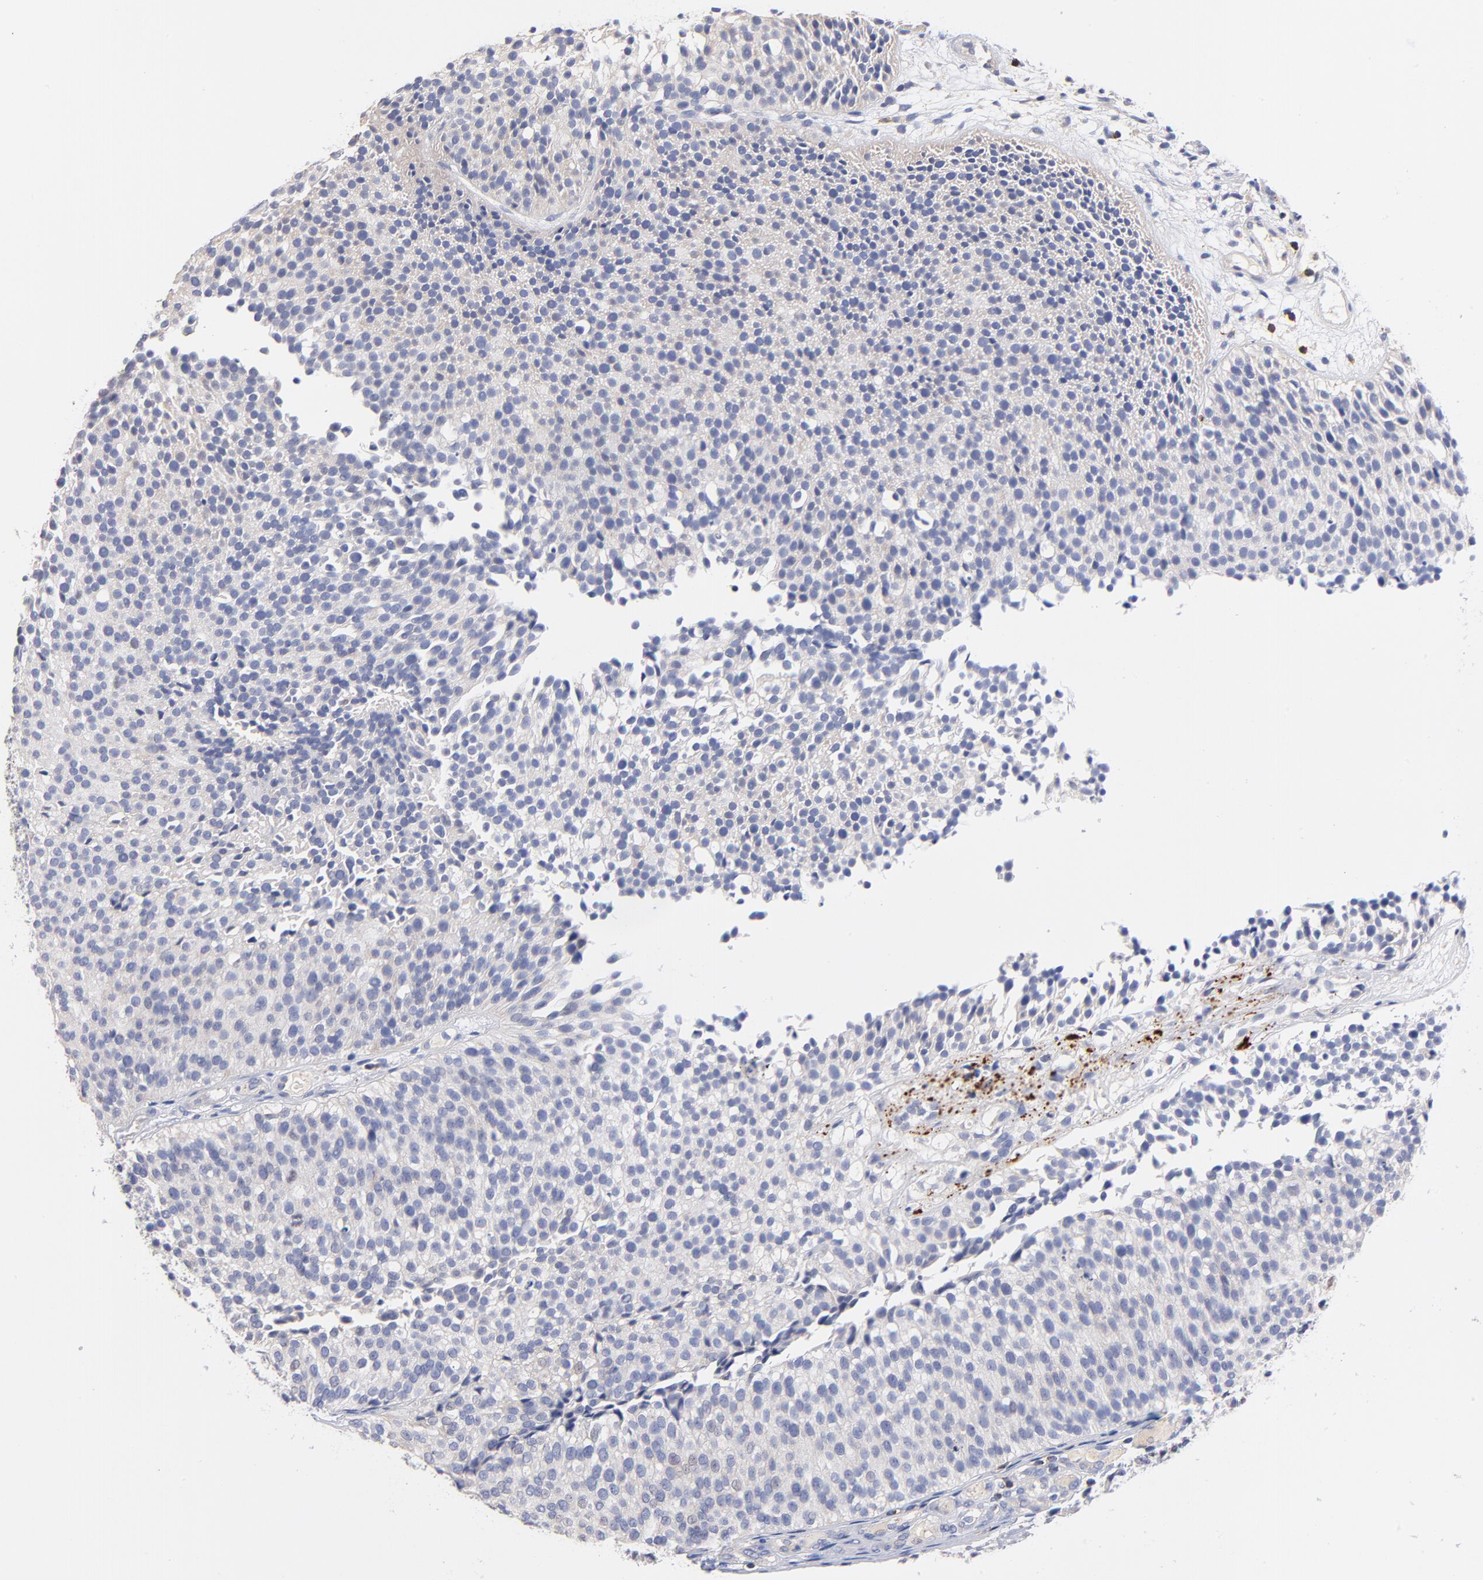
{"staining": {"intensity": "negative", "quantity": "none", "location": "none"}, "tissue": "urothelial cancer", "cell_type": "Tumor cells", "image_type": "cancer", "snomed": [{"axis": "morphology", "description": "Urothelial carcinoma, Low grade"}, {"axis": "topography", "description": "Urinary bladder"}], "caption": "IHC image of neoplastic tissue: human urothelial carcinoma (low-grade) stained with DAB reveals no significant protein positivity in tumor cells.", "gene": "KREMEN2", "patient": {"sex": "male", "age": 85}}